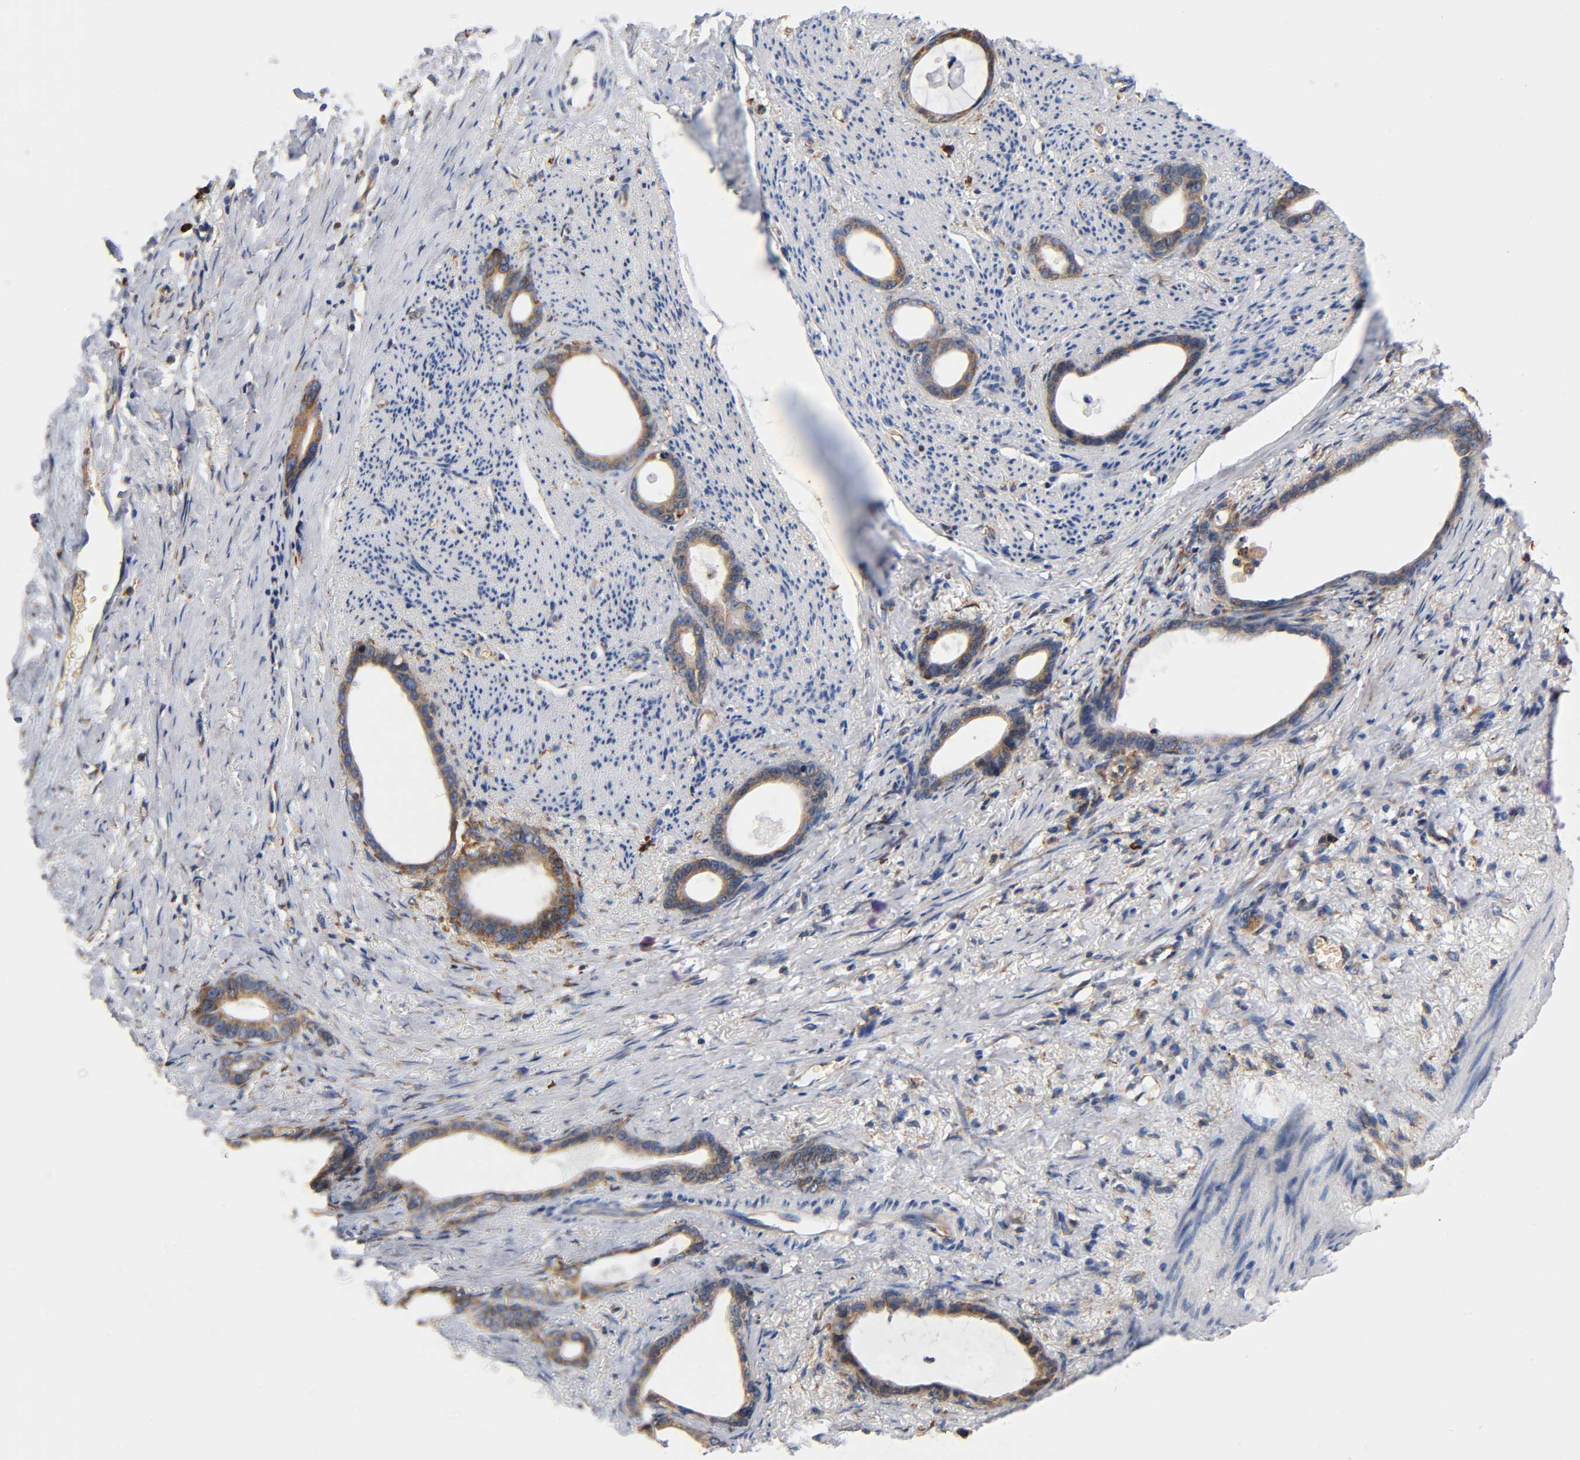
{"staining": {"intensity": "moderate", "quantity": ">75%", "location": "cytoplasmic/membranous"}, "tissue": "stomach cancer", "cell_type": "Tumor cells", "image_type": "cancer", "snomed": [{"axis": "morphology", "description": "Adenocarcinoma, NOS"}, {"axis": "topography", "description": "Stomach"}], "caption": "Human stomach adenocarcinoma stained with a brown dye displays moderate cytoplasmic/membranous positive positivity in about >75% of tumor cells.", "gene": "UCKL1", "patient": {"sex": "female", "age": 75}}